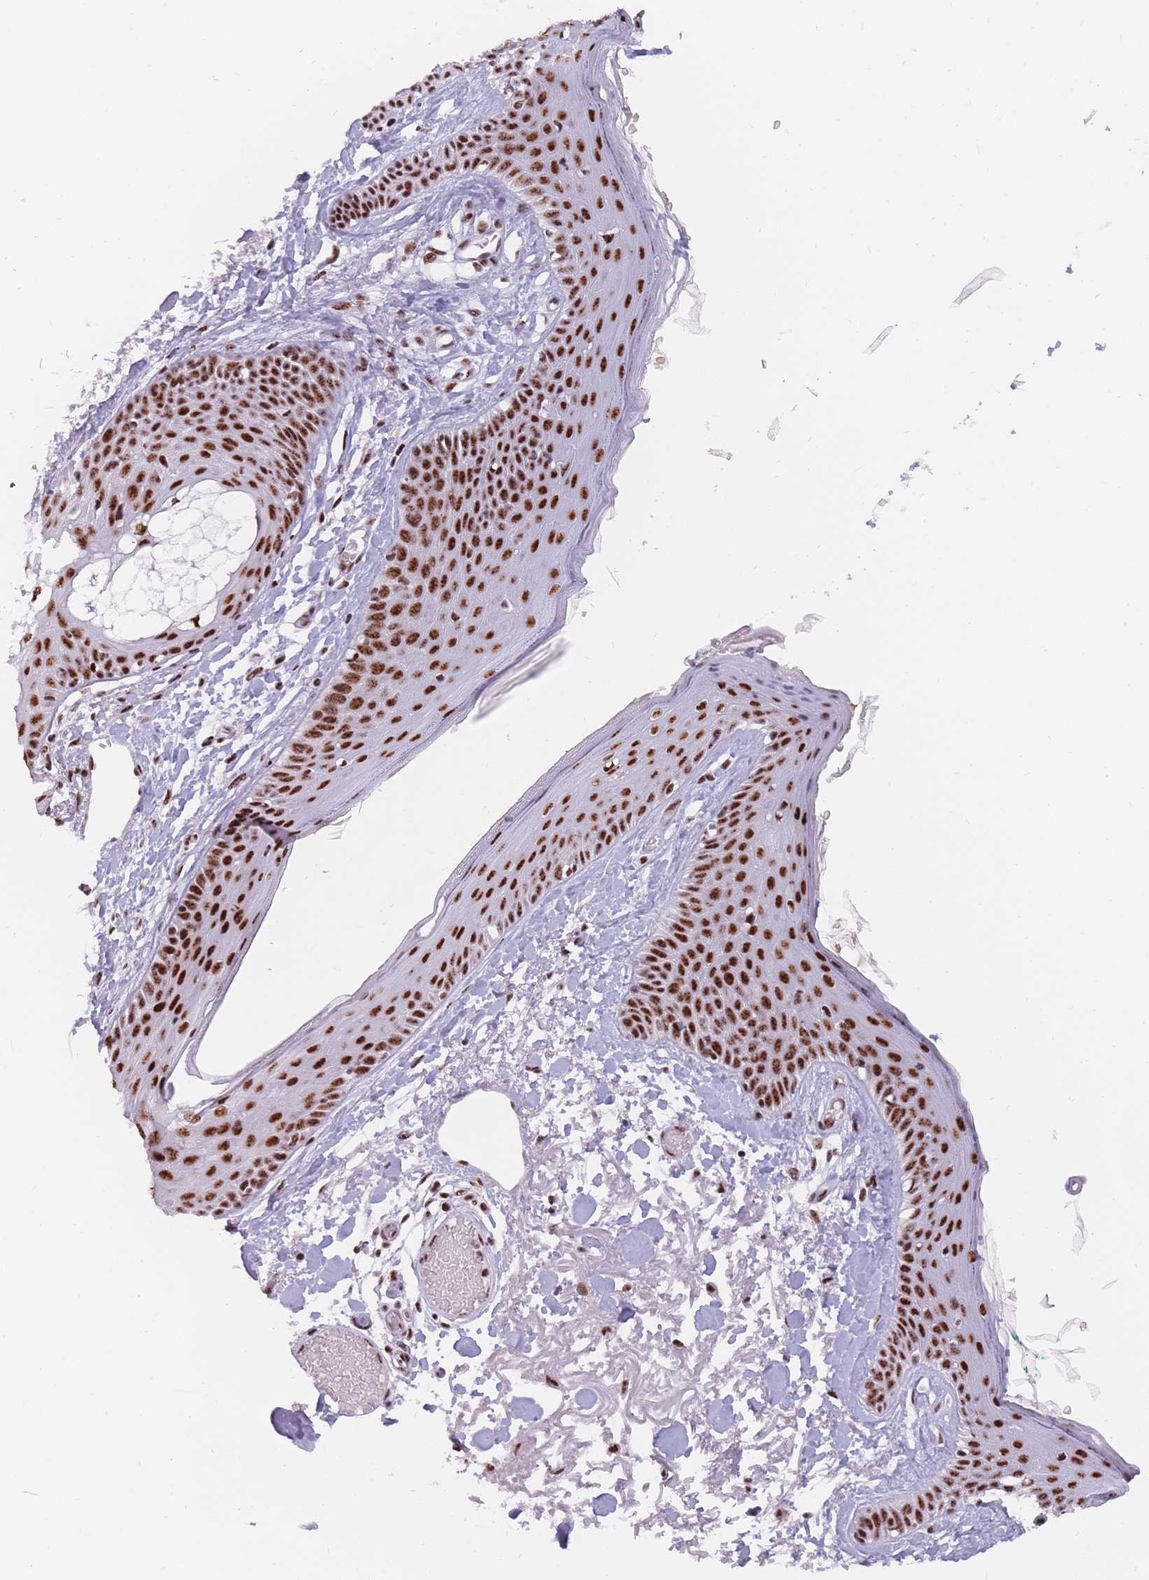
{"staining": {"intensity": "strong", "quantity": ">75%", "location": "nuclear"}, "tissue": "skin", "cell_type": "Fibroblasts", "image_type": "normal", "snomed": [{"axis": "morphology", "description": "Normal tissue, NOS"}, {"axis": "topography", "description": "Skin"}], "caption": "About >75% of fibroblasts in benign skin reveal strong nuclear protein staining as visualized by brown immunohistochemical staining.", "gene": "TMEM35B", "patient": {"sex": "male", "age": 79}}